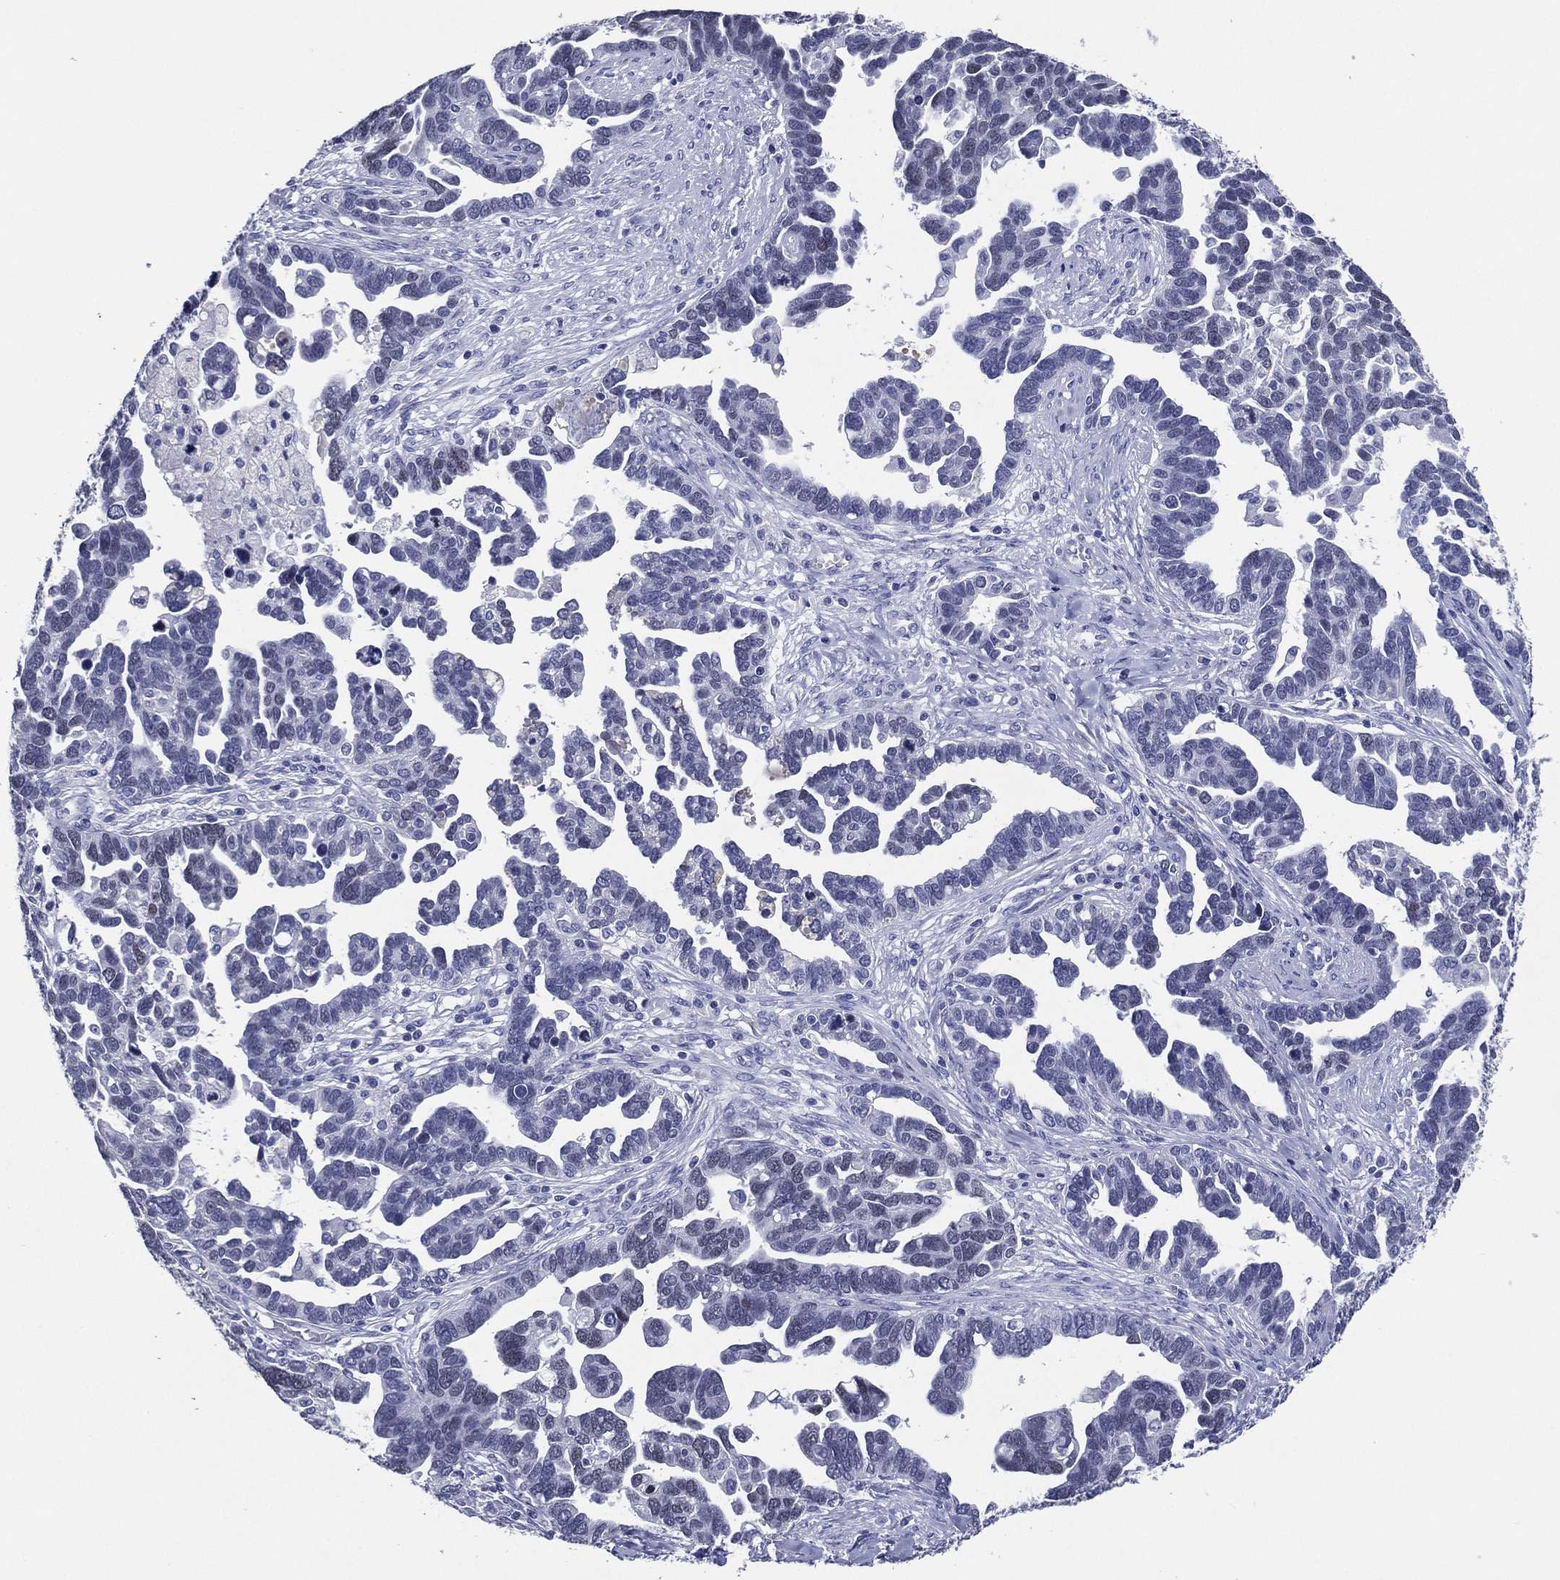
{"staining": {"intensity": "negative", "quantity": "none", "location": "none"}, "tissue": "ovarian cancer", "cell_type": "Tumor cells", "image_type": "cancer", "snomed": [{"axis": "morphology", "description": "Cystadenocarcinoma, serous, NOS"}, {"axis": "topography", "description": "Ovary"}], "caption": "DAB (3,3'-diaminobenzidine) immunohistochemical staining of human ovarian serous cystadenocarcinoma shows no significant staining in tumor cells. (Stains: DAB (3,3'-diaminobenzidine) immunohistochemistry with hematoxylin counter stain, Microscopy: brightfield microscopy at high magnification).", "gene": "TFAP2A", "patient": {"sex": "female", "age": 54}}